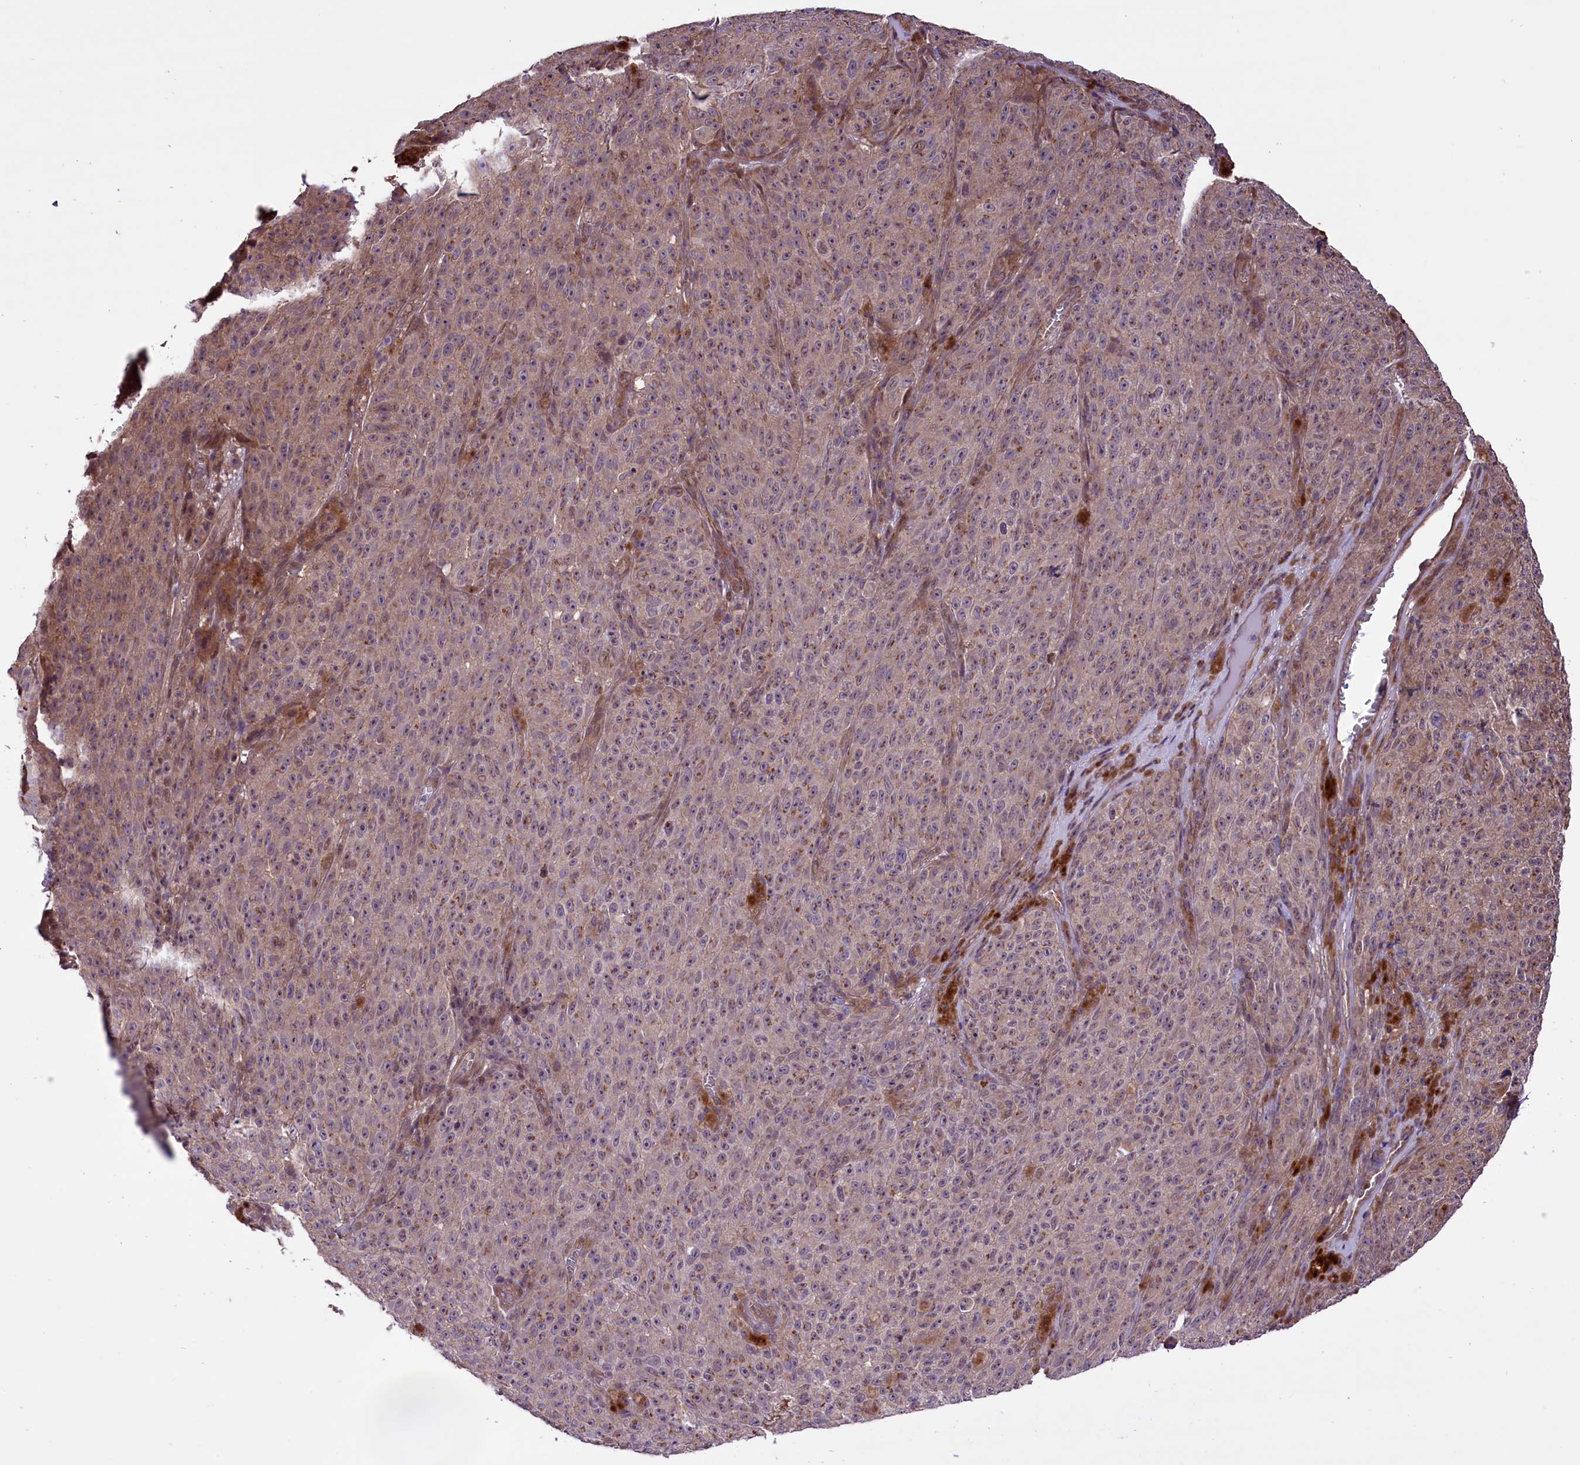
{"staining": {"intensity": "weak", "quantity": "25%-75%", "location": "cytoplasmic/membranous"}, "tissue": "melanoma", "cell_type": "Tumor cells", "image_type": "cancer", "snomed": [{"axis": "morphology", "description": "Malignant melanoma, NOS"}, {"axis": "topography", "description": "Skin"}], "caption": "A brown stain highlights weak cytoplasmic/membranous expression of a protein in malignant melanoma tumor cells.", "gene": "HDAC5", "patient": {"sex": "female", "age": 82}}